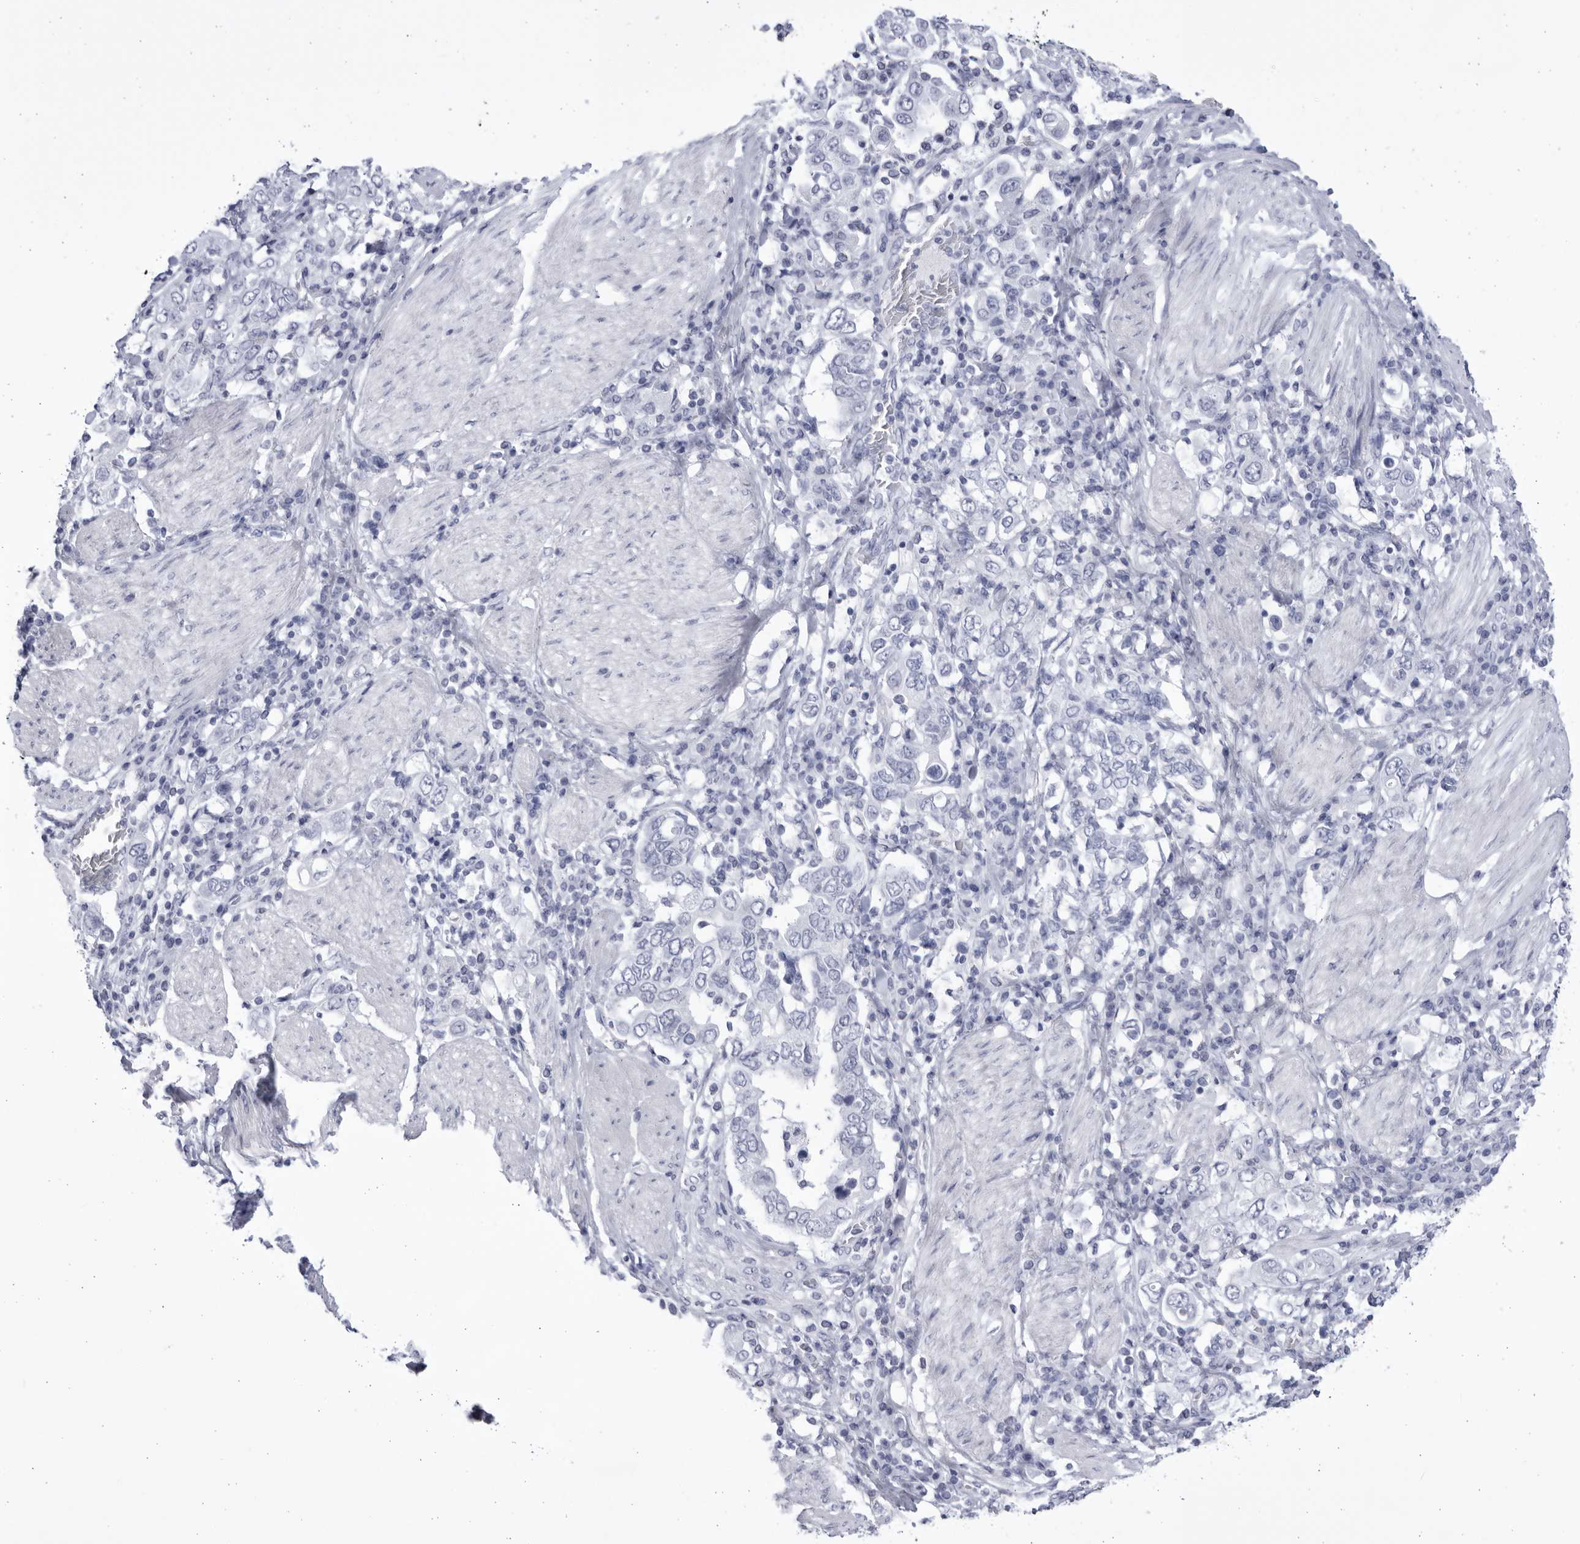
{"staining": {"intensity": "negative", "quantity": "none", "location": "none"}, "tissue": "stomach cancer", "cell_type": "Tumor cells", "image_type": "cancer", "snomed": [{"axis": "morphology", "description": "Adenocarcinoma, NOS"}, {"axis": "topography", "description": "Stomach, upper"}], "caption": "Immunohistochemistry histopathology image of human stomach cancer (adenocarcinoma) stained for a protein (brown), which shows no positivity in tumor cells.", "gene": "CCDC181", "patient": {"sex": "male", "age": 62}}